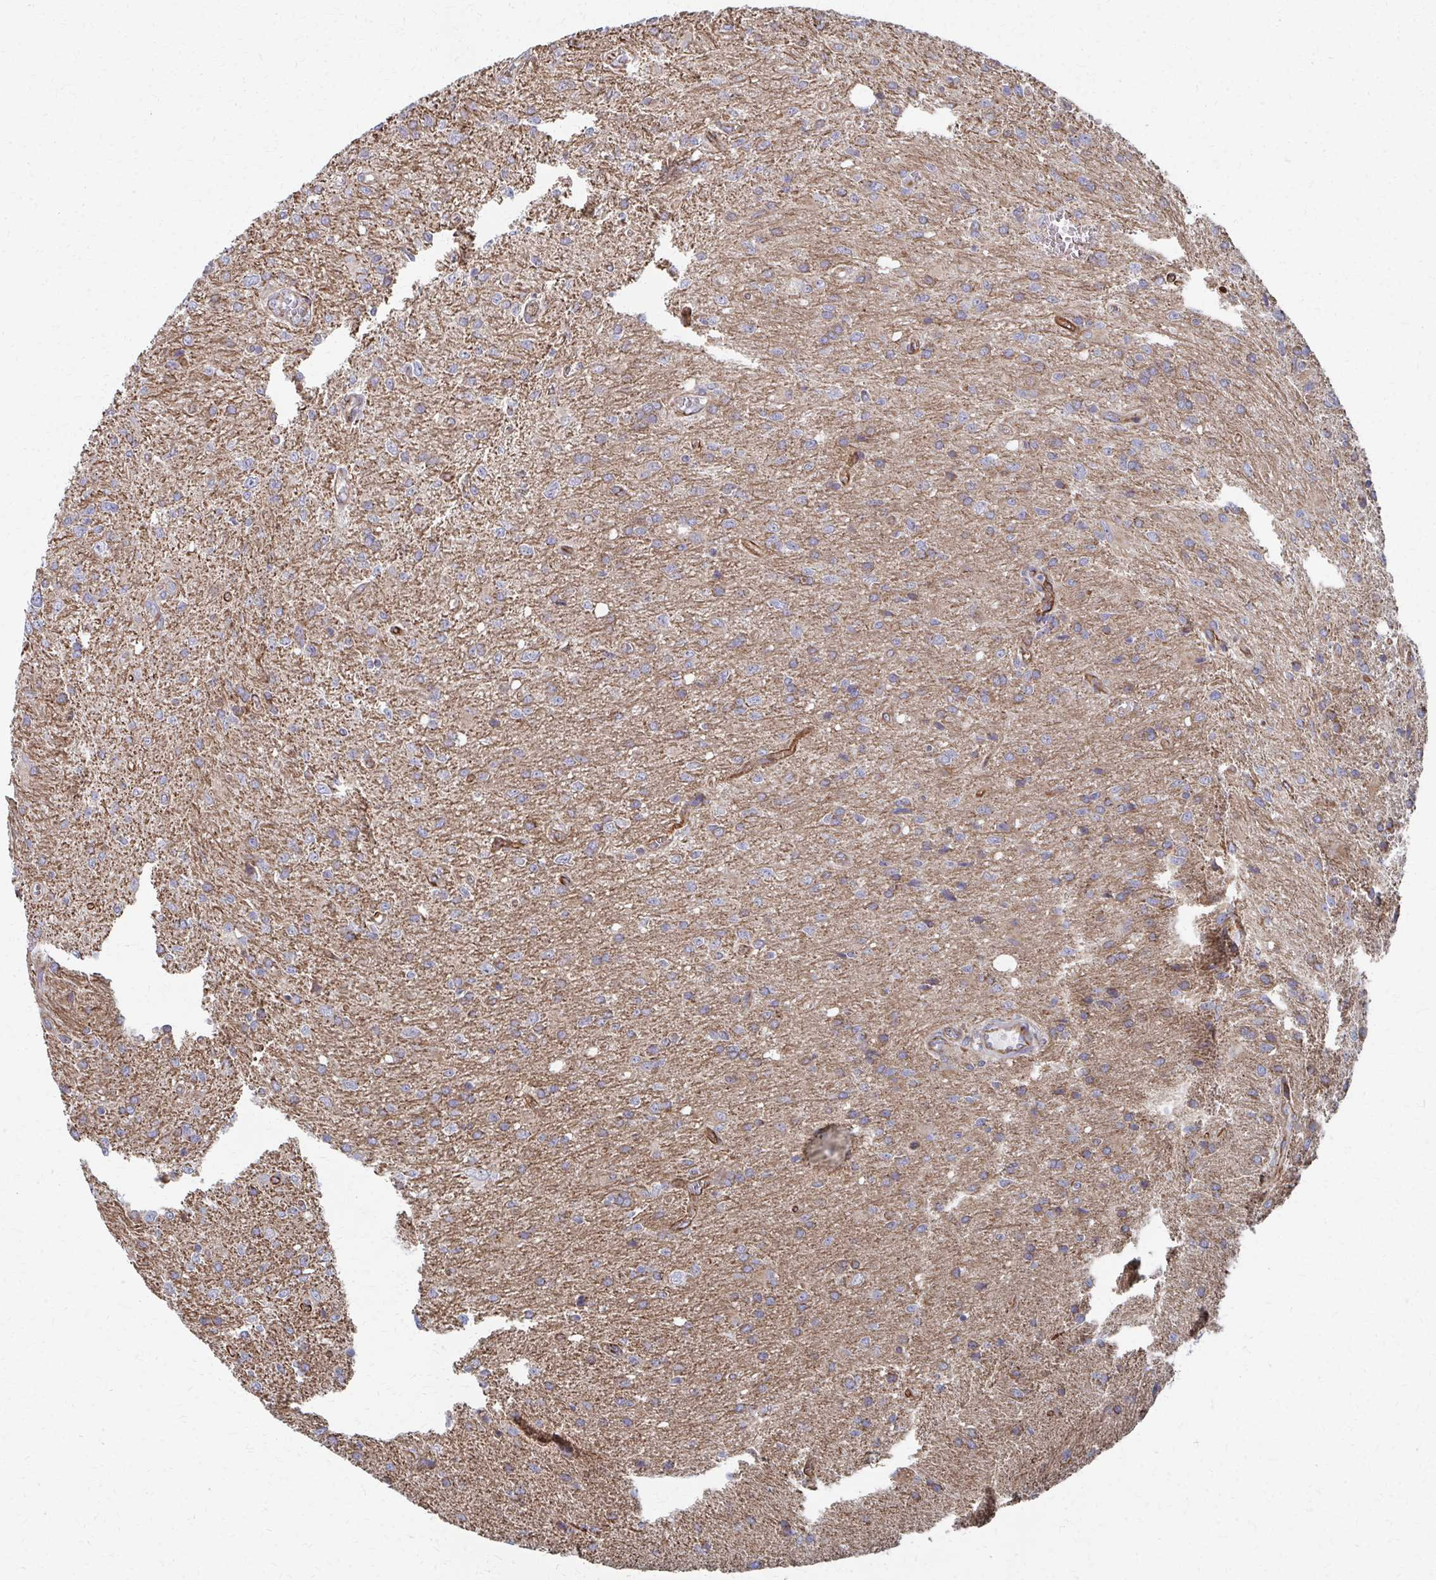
{"staining": {"intensity": "moderate", "quantity": "<25%", "location": "cytoplasmic/membranous"}, "tissue": "glioma", "cell_type": "Tumor cells", "image_type": "cancer", "snomed": [{"axis": "morphology", "description": "Glioma, malignant, Low grade"}, {"axis": "topography", "description": "Brain"}], "caption": "IHC staining of malignant glioma (low-grade), which exhibits low levels of moderate cytoplasmic/membranous staining in approximately <25% of tumor cells indicating moderate cytoplasmic/membranous protein positivity. The staining was performed using DAB (3,3'-diaminobenzidine) (brown) for protein detection and nuclei were counterstained in hematoxylin (blue).", "gene": "FAHD1", "patient": {"sex": "male", "age": 66}}